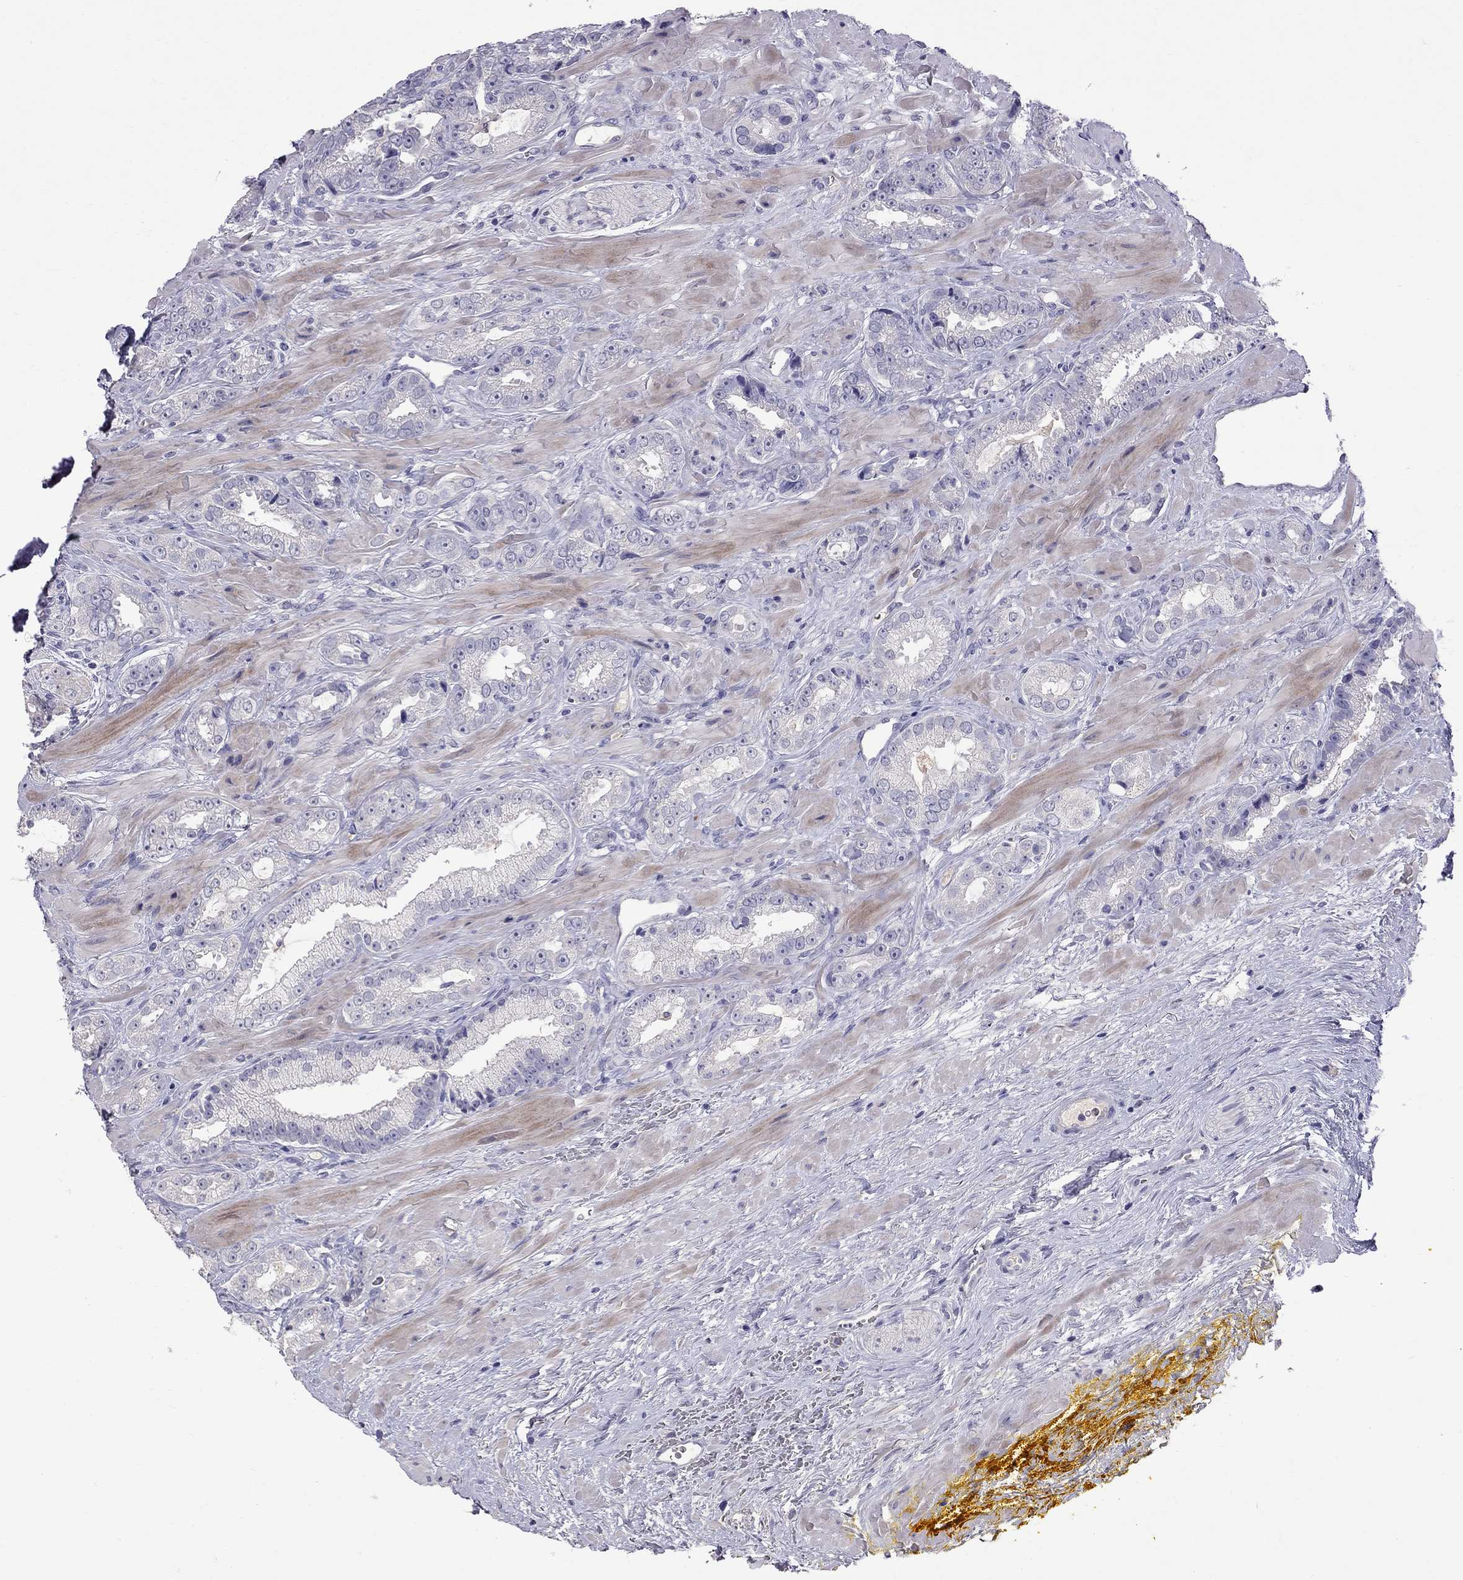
{"staining": {"intensity": "negative", "quantity": "none", "location": "none"}, "tissue": "prostate cancer", "cell_type": "Tumor cells", "image_type": "cancer", "snomed": [{"axis": "morphology", "description": "Adenocarcinoma, NOS"}, {"axis": "topography", "description": "Prostate"}], "caption": "A high-resolution micrograph shows immunohistochemistry (IHC) staining of prostate cancer (adenocarcinoma), which displays no significant positivity in tumor cells.", "gene": "CFAP91", "patient": {"sex": "male", "age": 67}}